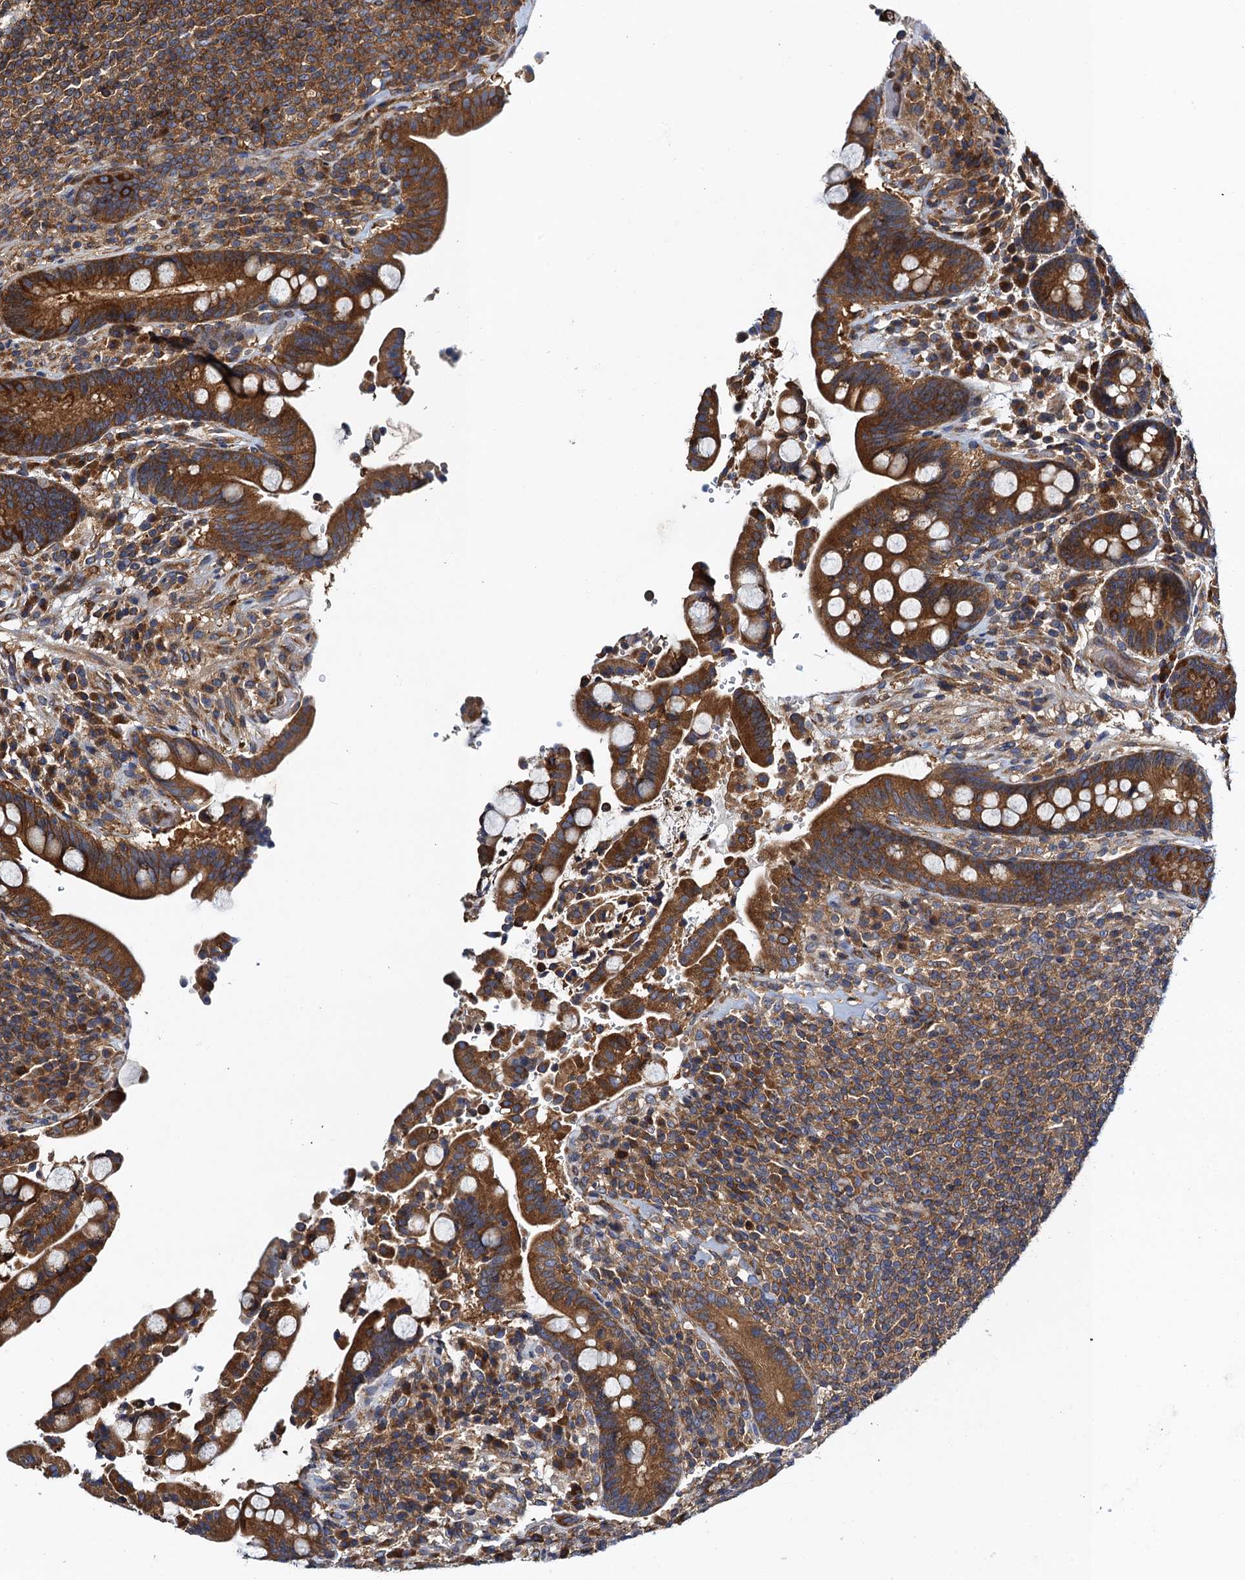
{"staining": {"intensity": "moderate", "quantity": ">75%", "location": "cytoplasmic/membranous"}, "tissue": "colon", "cell_type": "Endothelial cells", "image_type": "normal", "snomed": [{"axis": "morphology", "description": "Normal tissue, NOS"}, {"axis": "topography", "description": "Colon"}], "caption": "High-magnification brightfield microscopy of normal colon stained with DAB (3,3'-diaminobenzidine) (brown) and counterstained with hematoxylin (blue). endothelial cells exhibit moderate cytoplasmic/membranous expression is present in approximately>75% of cells. The protein is stained brown, and the nuclei are stained in blue (DAB IHC with brightfield microscopy, high magnification).", "gene": "MDM1", "patient": {"sex": "male", "age": 73}}